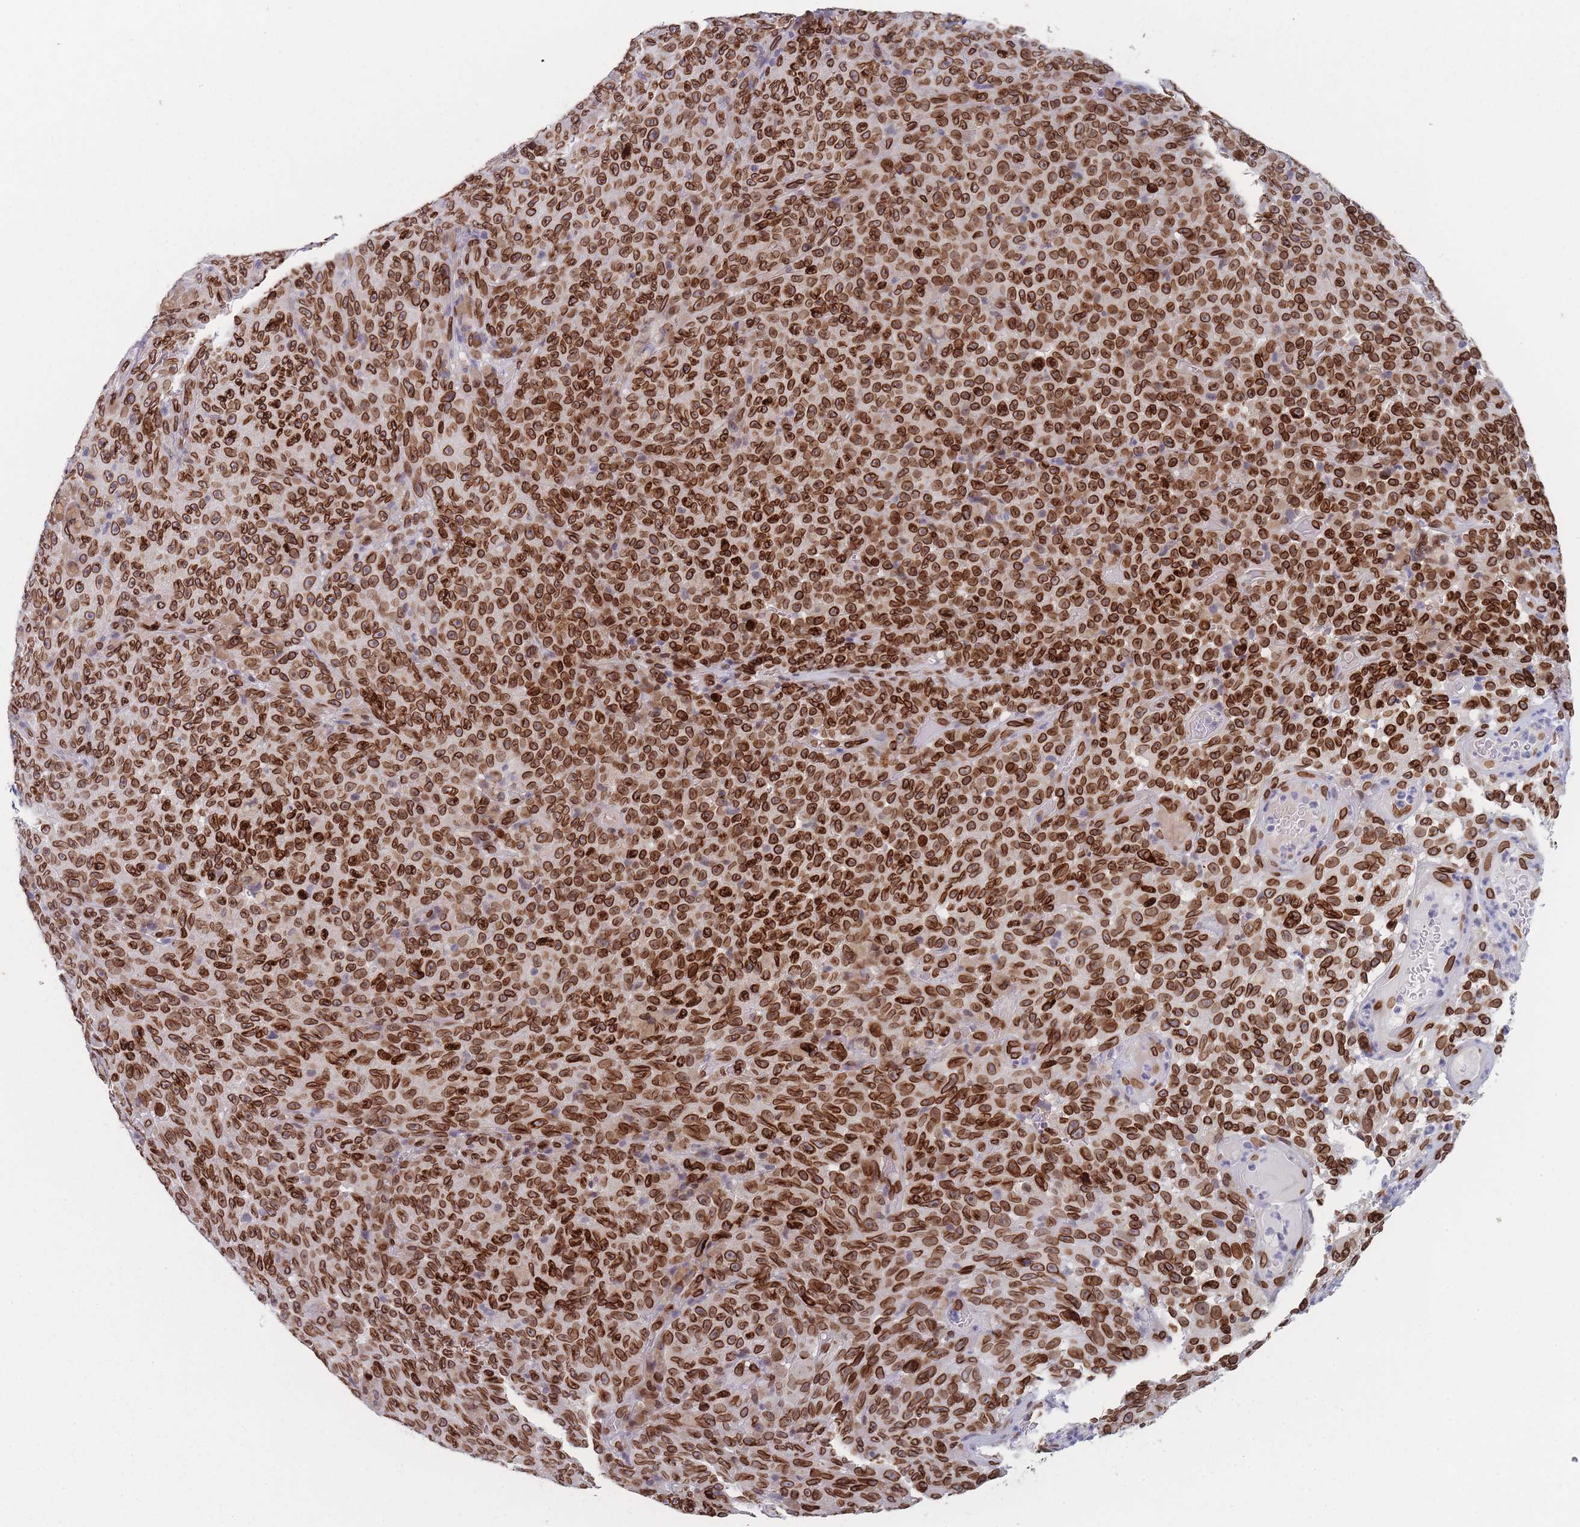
{"staining": {"intensity": "strong", "quantity": ">75%", "location": "cytoplasmic/membranous,nuclear"}, "tissue": "melanoma", "cell_type": "Tumor cells", "image_type": "cancer", "snomed": [{"axis": "morphology", "description": "Malignant melanoma, NOS"}, {"axis": "topography", "description": "Skin"}], "caption": "Human malignant melanoma stained for a protein (brown) reveals strong cytoplasmic/membranous and nuclear positive positivity in approximately >75% of tumor cells.", "gene": "ZBTB1", "patient": {"sex": "female", "age": 82}}